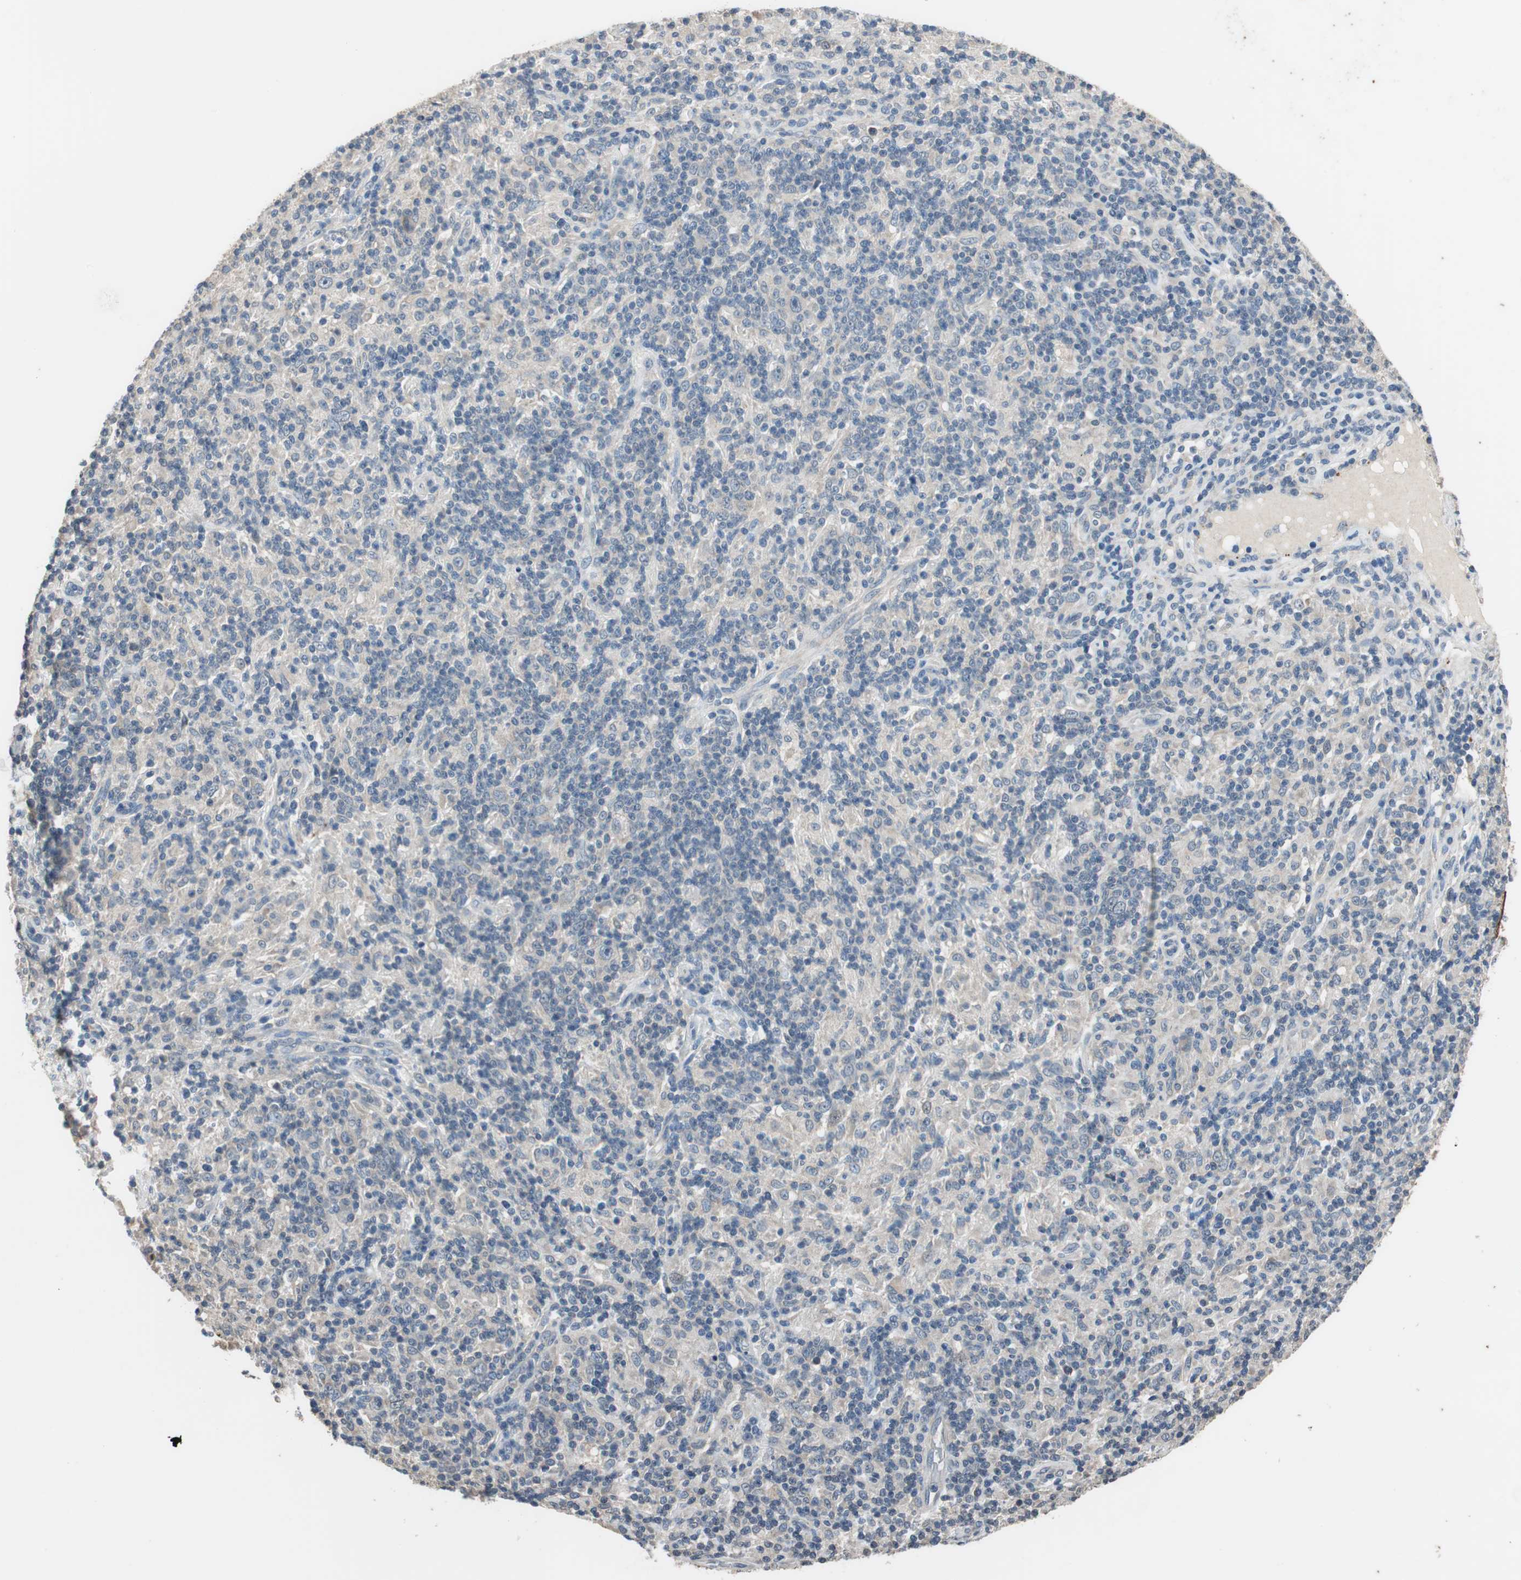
{"staining": {"intensity": "negative", "quantity": "none", "location": "none"}, "tissue": "lymphoma", "cell_type": "Tumor cells", "image_type": "cancer", "snomed": [{"axis": "morphology", "description": "Hodgkin's disease, NOS"}, {"axis": "topography", "description": "Lymph node"}], "caption": "An IHC photomicrograph of lymphoma is shown. There is no staining in tumor cells of lymphoma.", "gene": "PI4KB", "patient": {"sex": "male", "age": 70}}